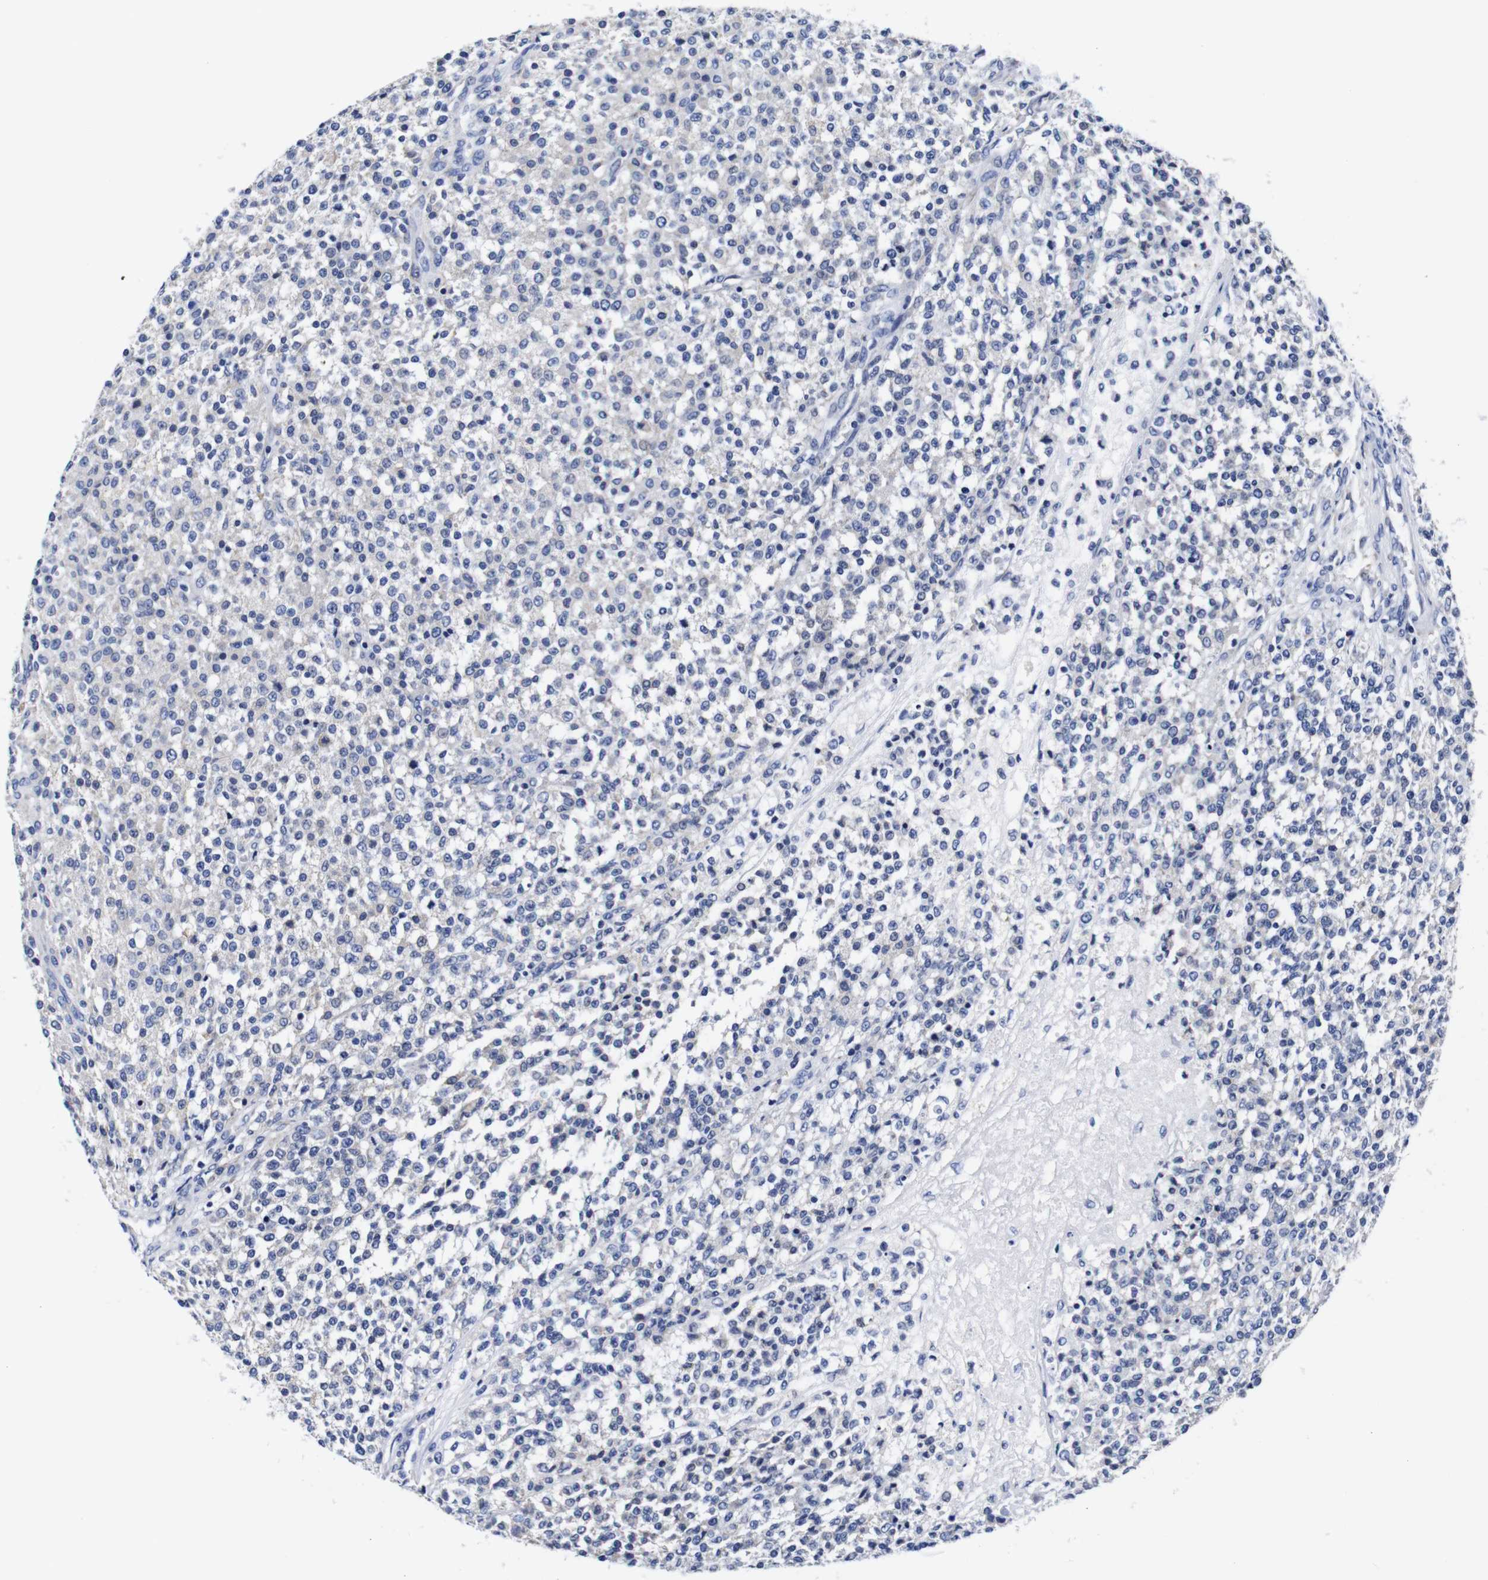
{"staining": {"intensity": "weak", "quantity": "<25%", "location": "cytoplasmic/membranous"}, "tissue": "testis cancer", "cell_type": "Tumor cells", "image_type": "cancer", "snomed": [{"axis": "morphology", "description": "Seminoma, NOS"}, {"axis": "topography", "description": "Testis"}], "caption": "Image shows no significant protein staining in tumor cells of testis cancer (seminoma). (DAB (3,3'-diaminobenzidine) immunohistochemistry (IHC) visualized using brightfield microscopy, high magnification).", "gene": "CLEC4G", "patient": {"sex": "male", "age": 59}}